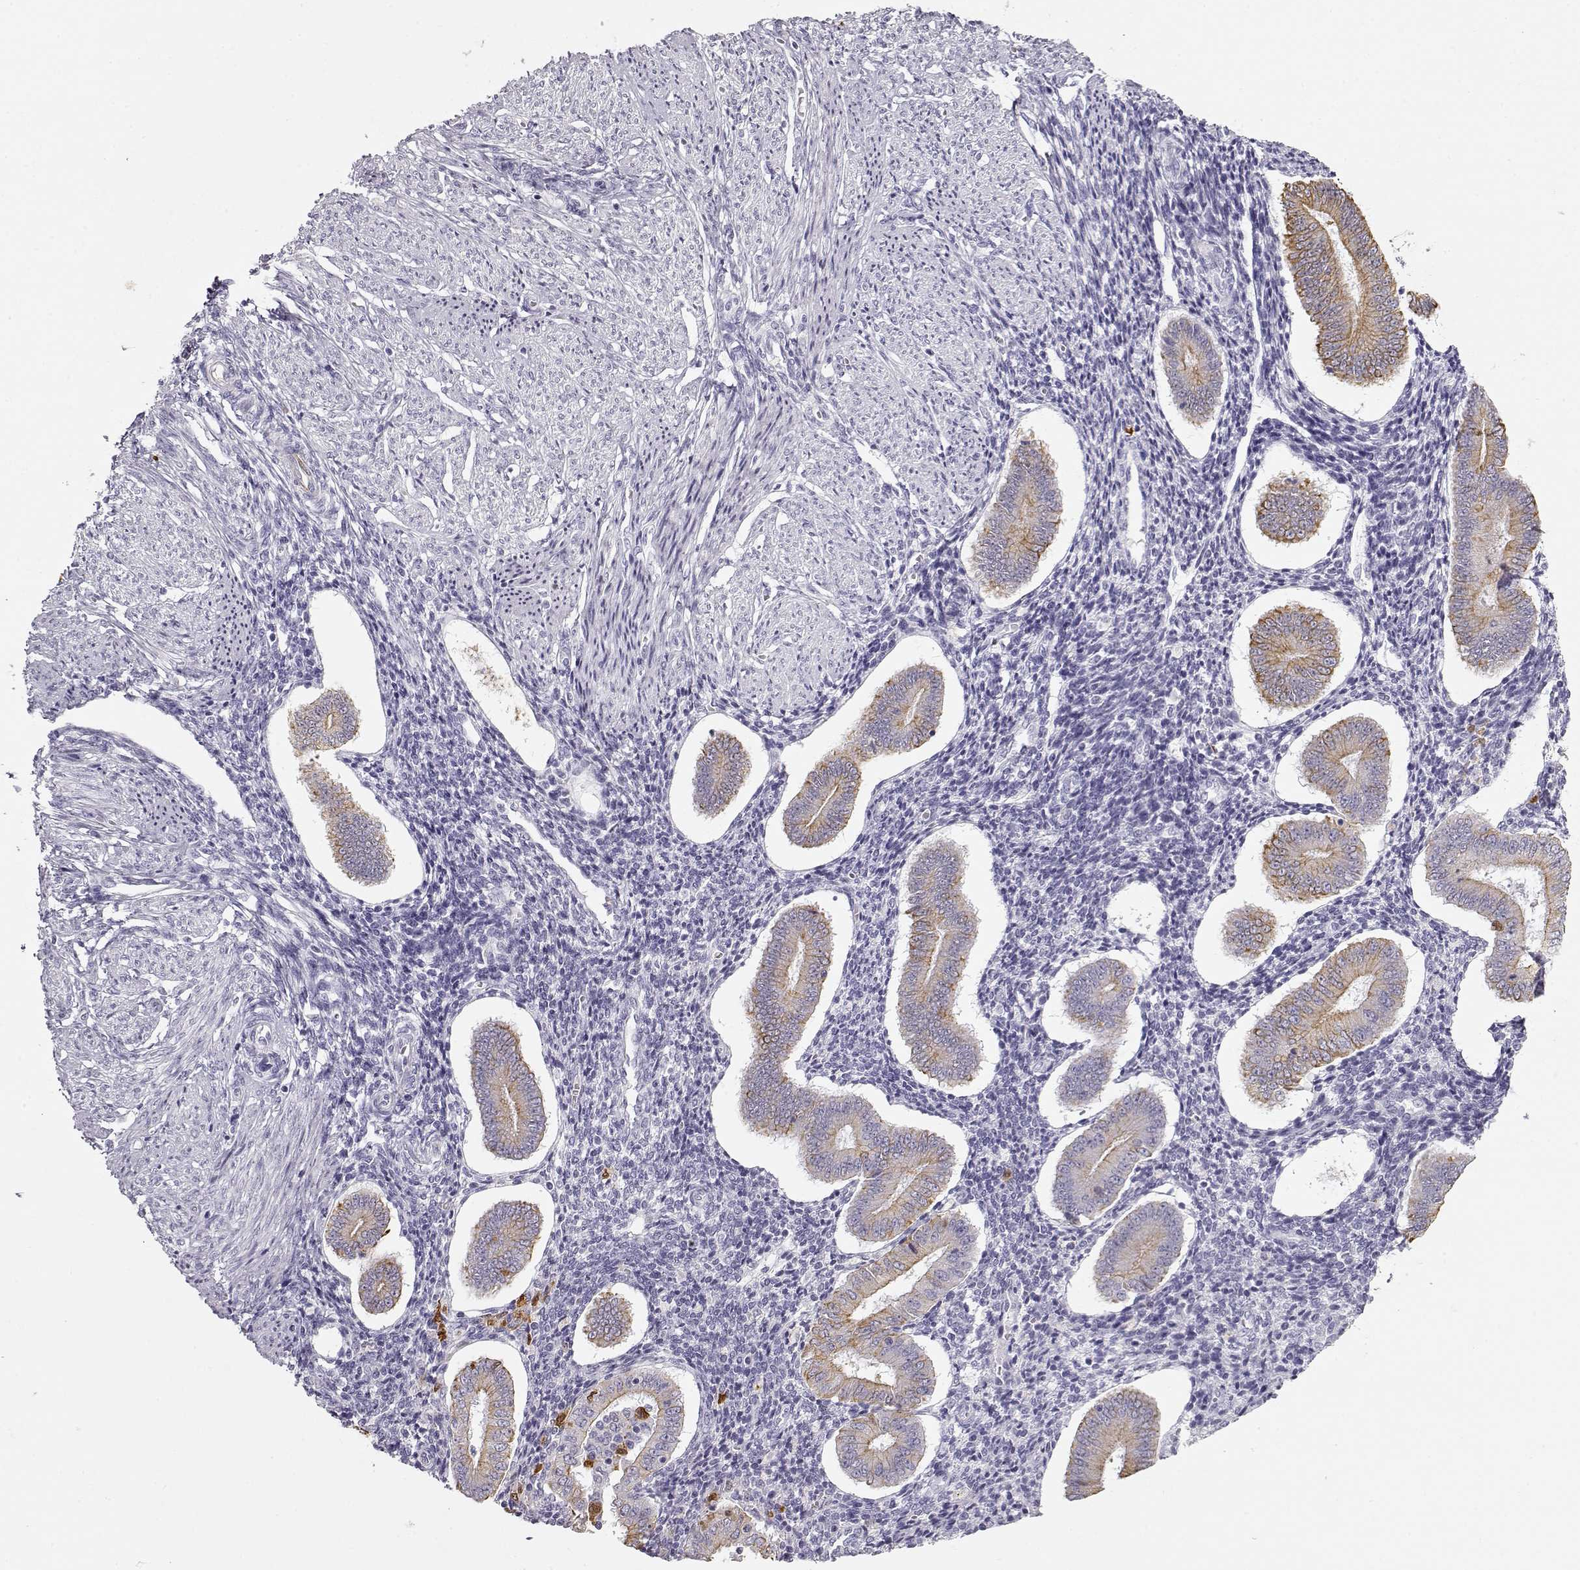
{"staining": {"intensity": "negative", "quantity": "none", "location": "none"}, "tissue": "endometrium", "cell_type": "Cells in endometrial stroma", "image_type": "normal", "snomed": [{"axis": "morphology", "description": "Normal tissue, NOS"}, {"axis": "topography", "description": "Endometrium"}], "caption": "Immunohistochemistry image of normal human endometrium stained for a protein (brown), which displays no staining in cells in endometrial stroma. Nuclei are stained in blue.", "gene": "S100B", "patient": {"sex": "female", "age": 40}}